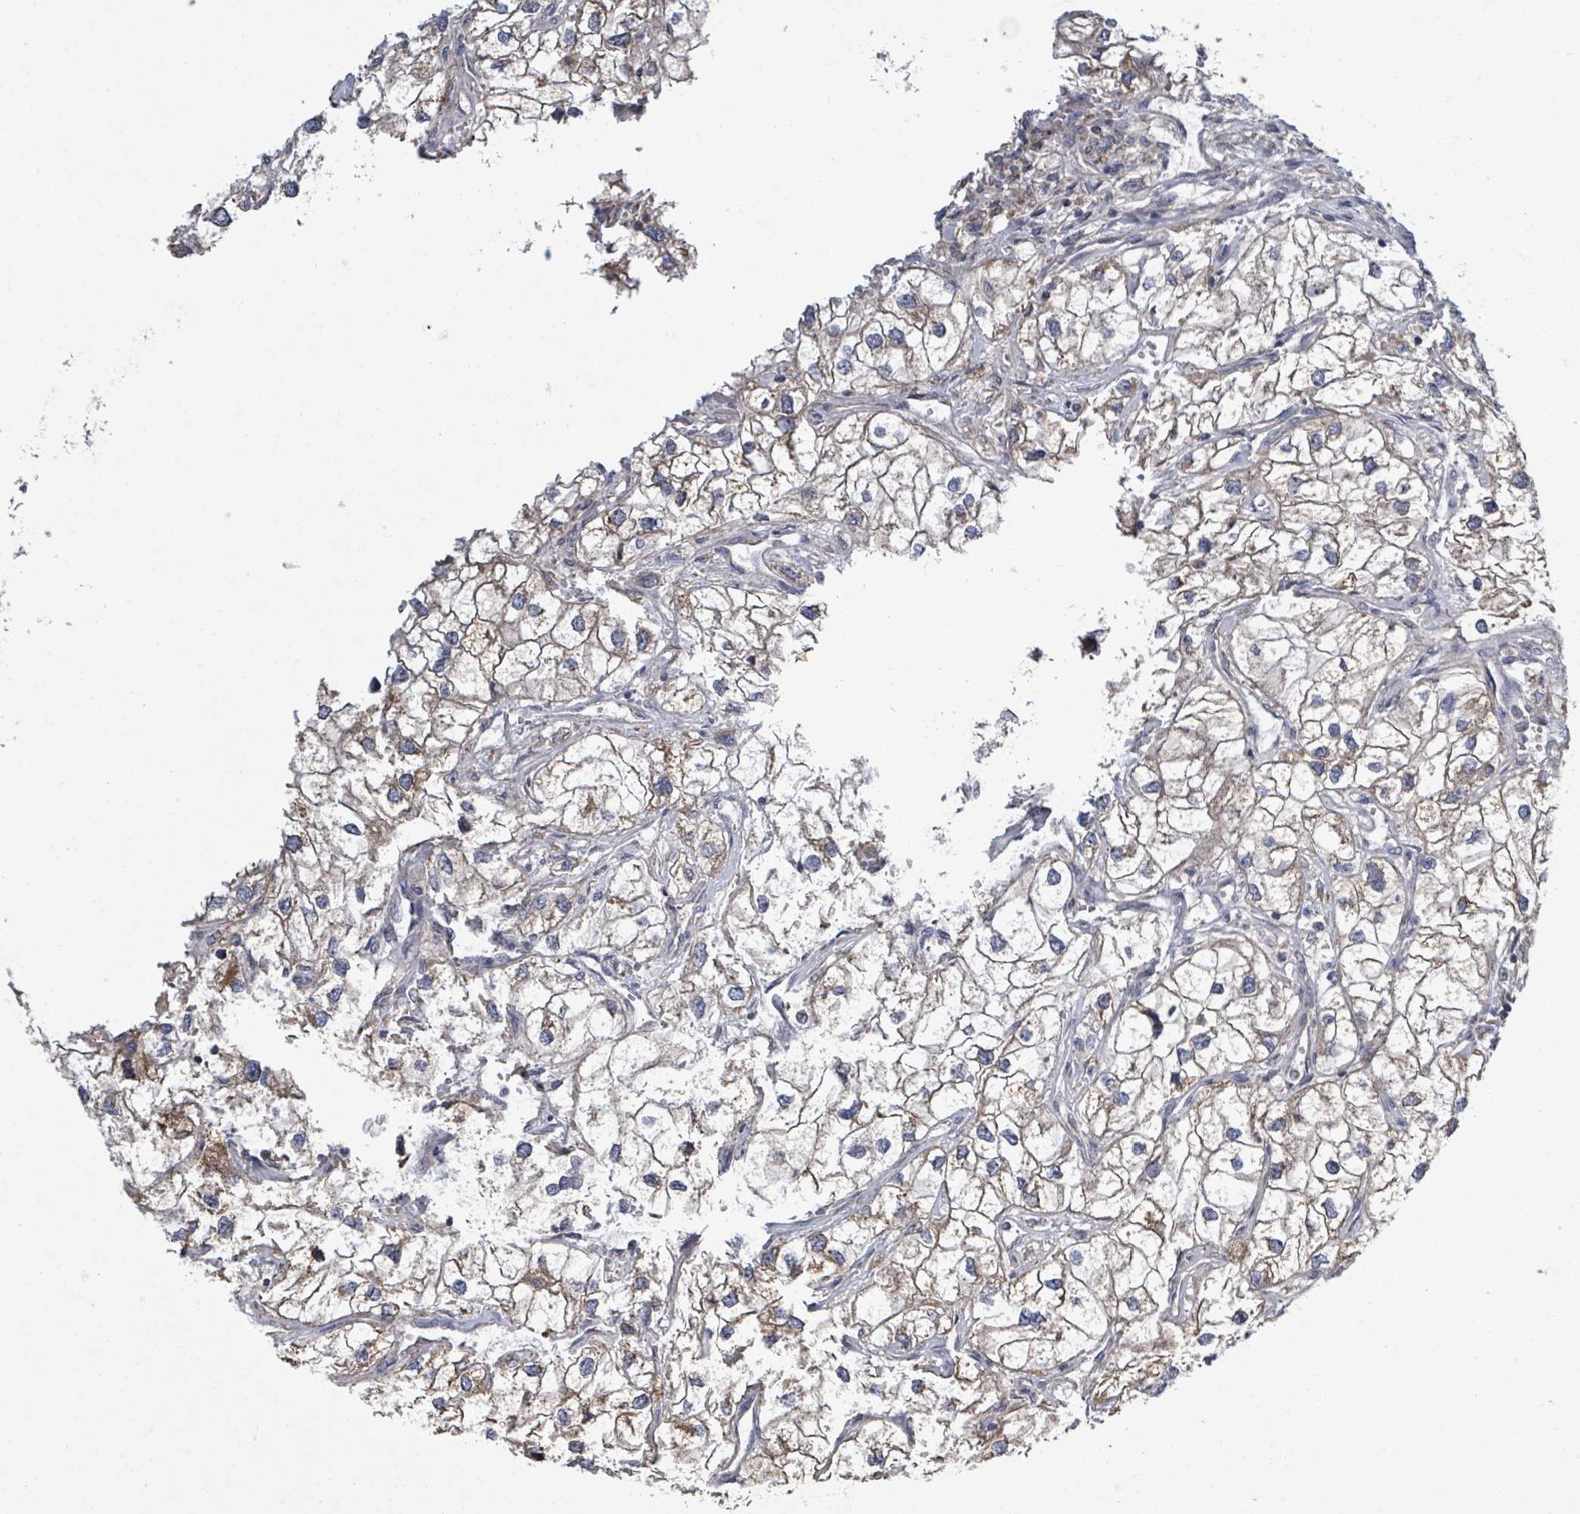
{"staining": {"intensity": "weak", "quantity": ">75%", "location": "cytoplasmic/membranous"}, "tissue": "renal cancer", "cell_type": "Tumor cells", "image_type": "cancer", "snomed": [{"axis": "morphology", "description": "Adenocarcinoma, NOS"}, {"axis": "topography", "description": "Kidney"}], "caption": "Immunohistochemistry image of neoplastic tissue: renal adenocarcinoma stained using immunohistochemistry shows low levels of weak protein expression localized specifically in the cytoplasmic/membranous of tumor cells, appearing as a cytoplasmic/membranous brown color.", "gene": "ADCK1", "patient": {"sex": "male", "age": 59}}